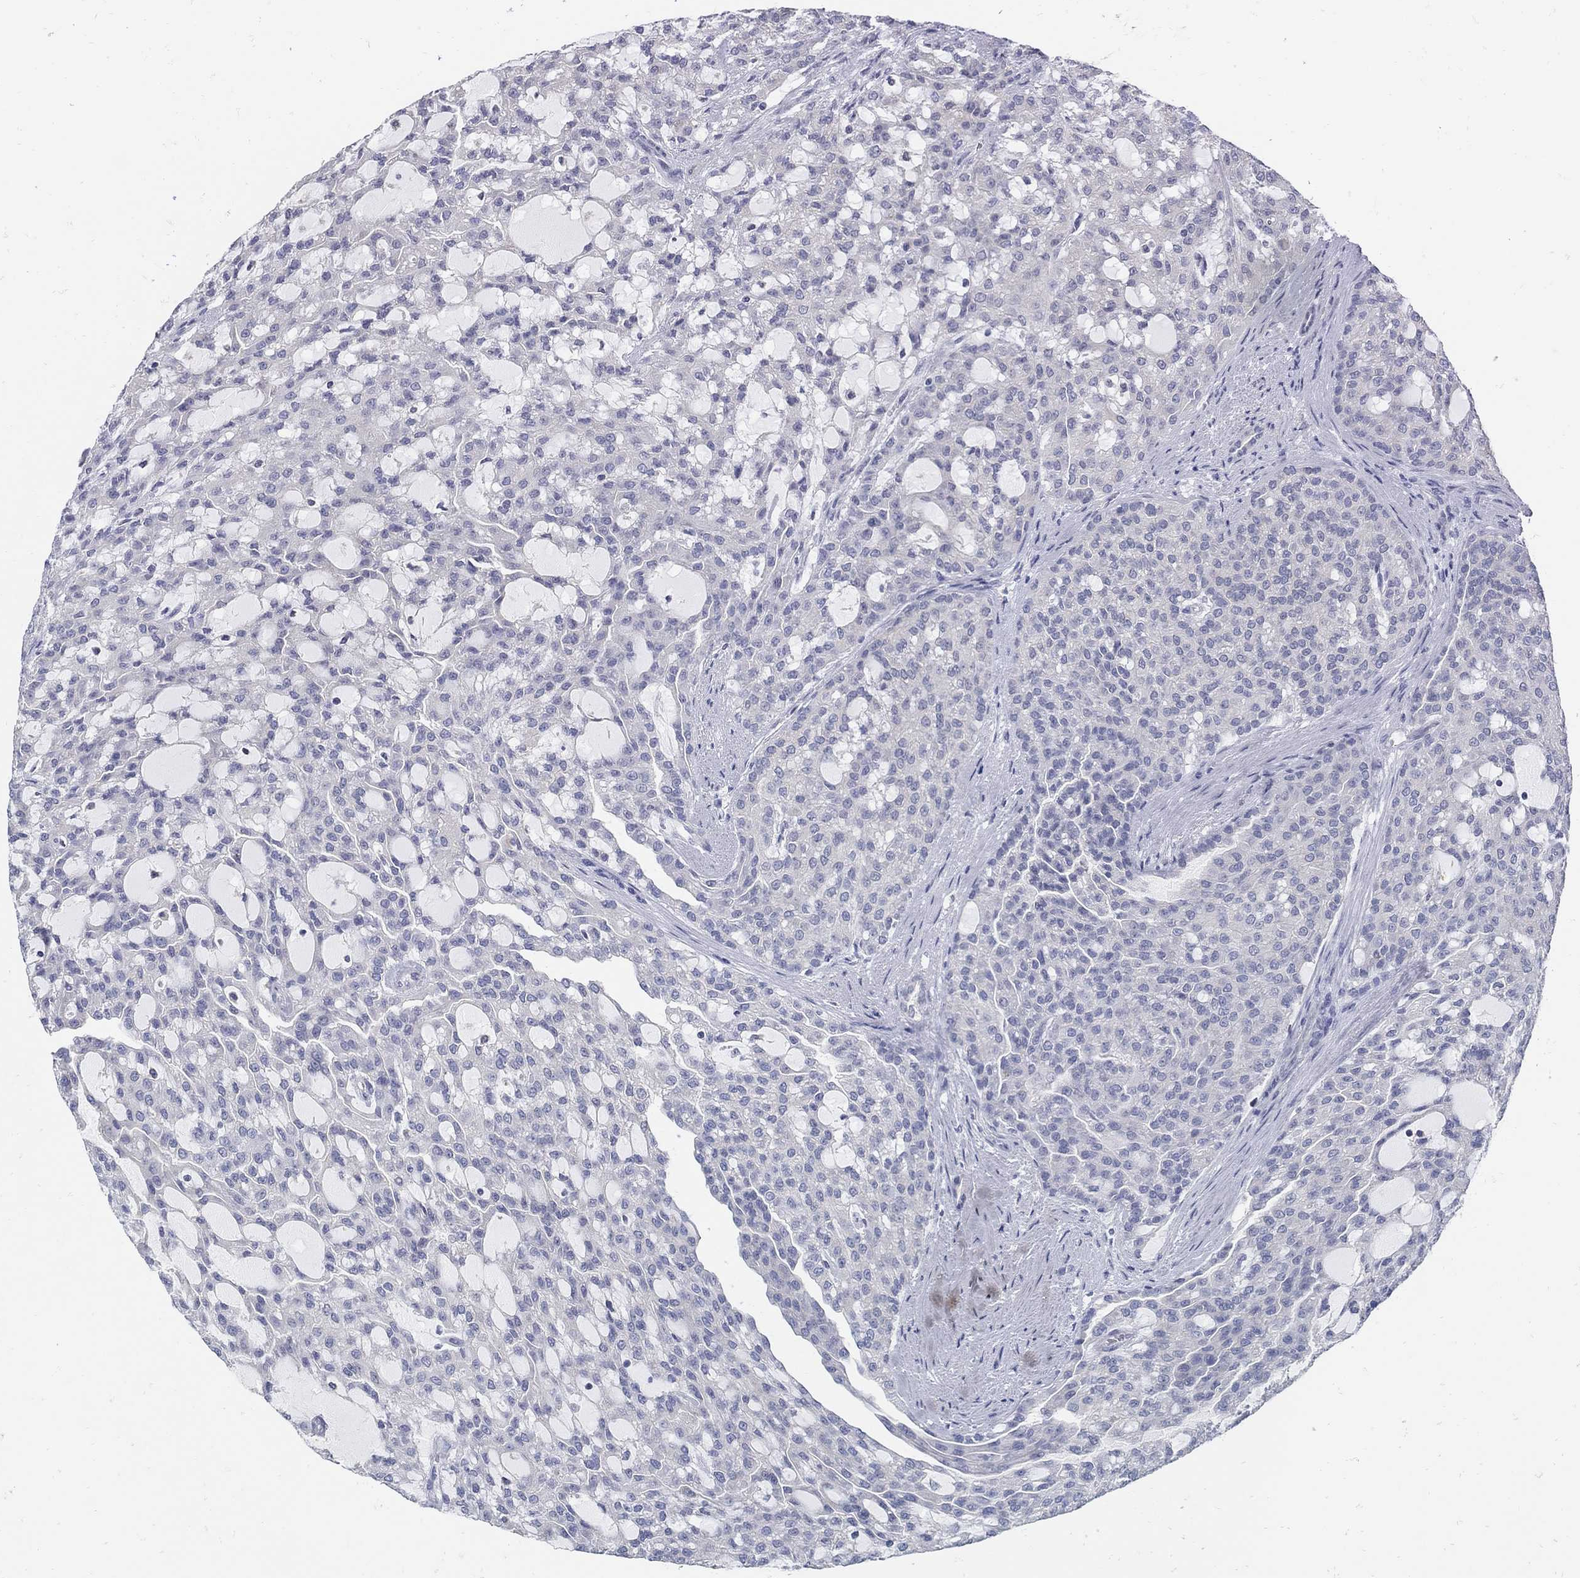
{"staining": {"intensity": "negative", "quantity": "none", "location": "none"}, "tissue": "renal cancer", "cell_type": "Tumor cells", "image_type": "cancer", "snomed": [{"axis": "morphology", "description": "Adenocarcinoma, NOS"}, {"axis": "topography", "description": "Kidney"}], "caption": "A high-resolution histopathology image shows immunohistochemistry staining of adenocarcinoma (renal), which displays no significant staining in tumor cells.", "gene": "ZFAND4", "patient": {"sex": "male", "age": 63}}